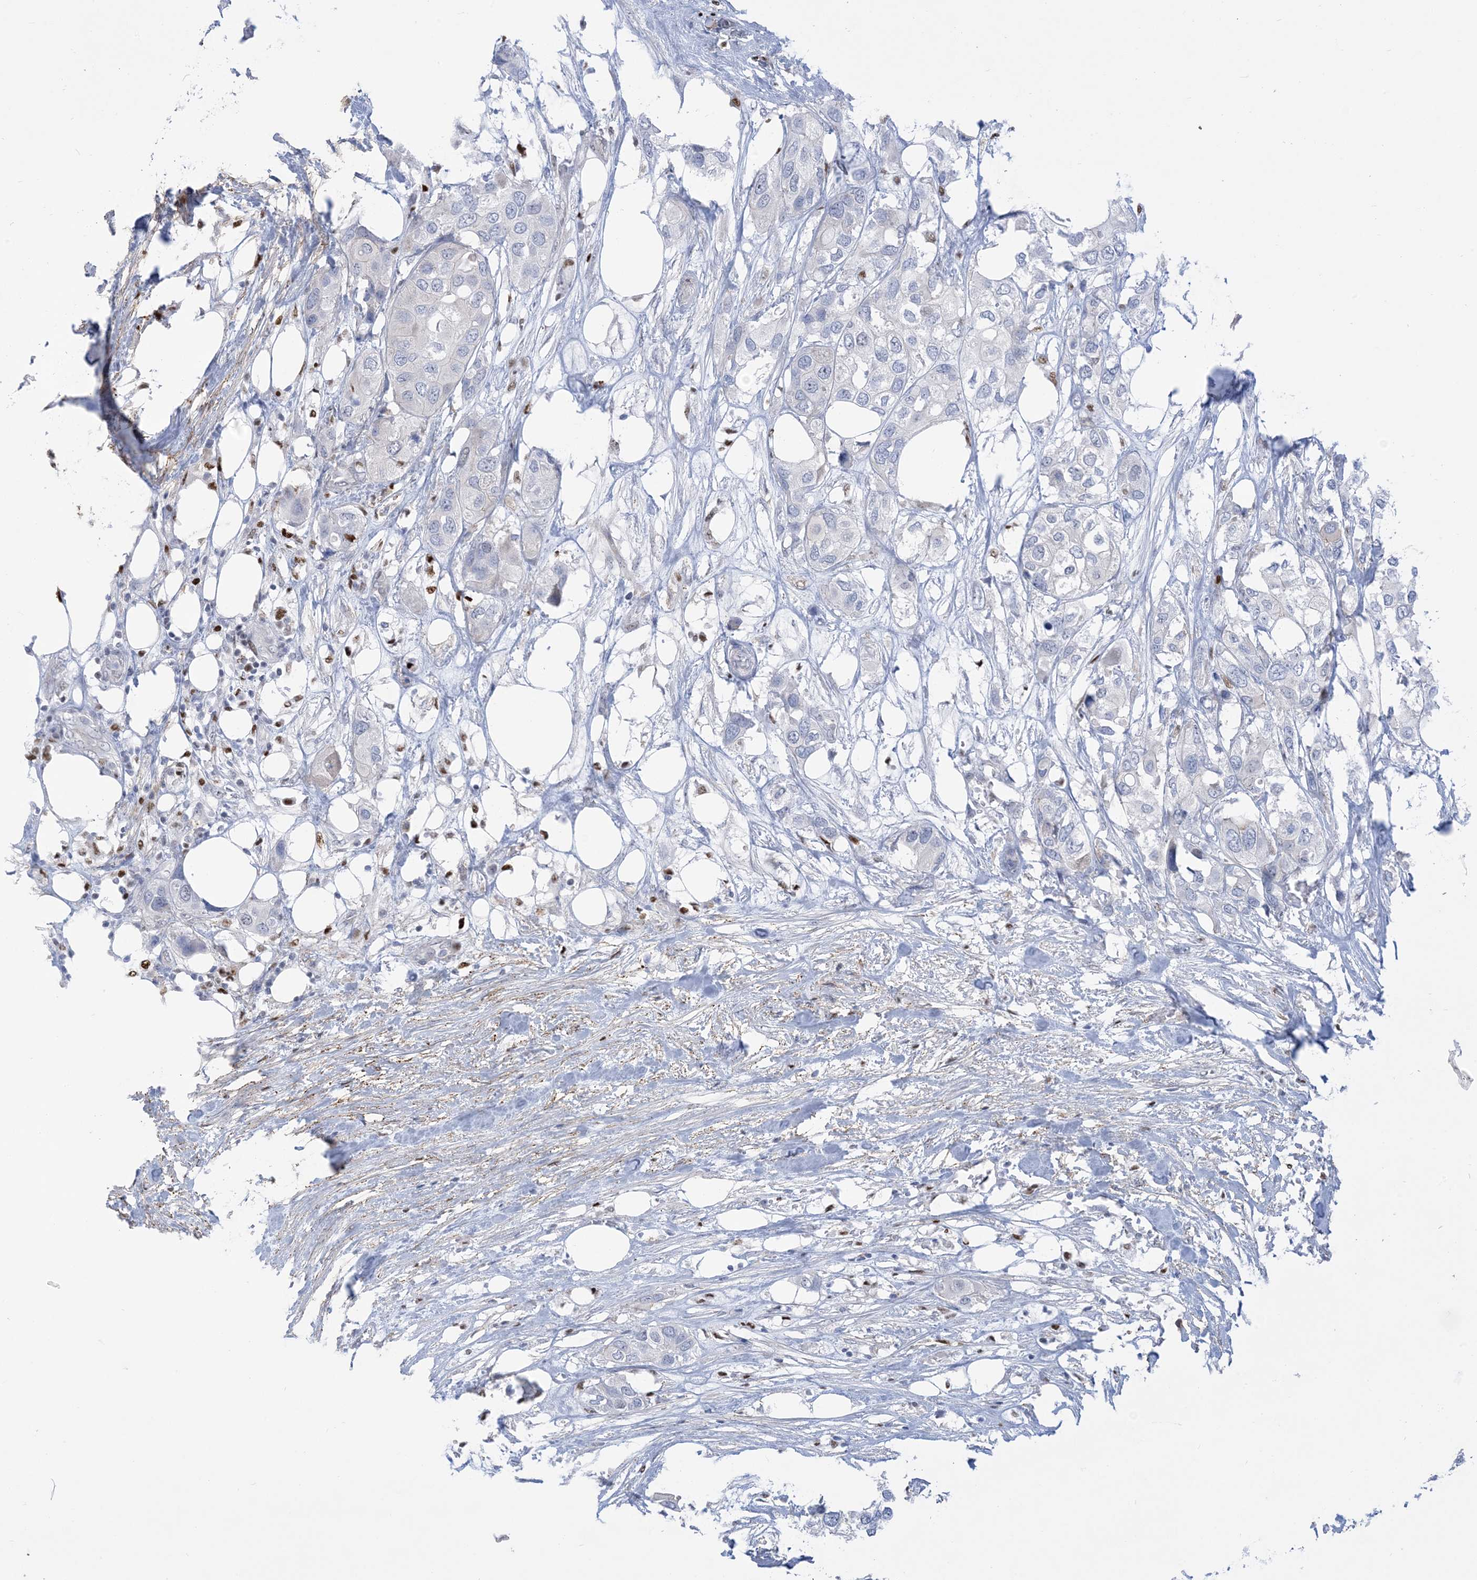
{"staining": {"intensity": "negative", "quantity": "none", "location": "none"}, "tissue": "urothelial cancer", "cell_type": "Tumor cells", "image_type": "cancer", "snomed": [{"axis": "morphology", "description": "Urothelial carcinoma, High grade"}, {"axis": "topography", "description": "Urinary bladder"}], "caption": "Immunohistochemistry (IHC) of human high-grade urothelial carcinoma reveals no positivity in tumor cells.", "gene": "MARS2", "patient": {"sex": "male", "age": 64}}